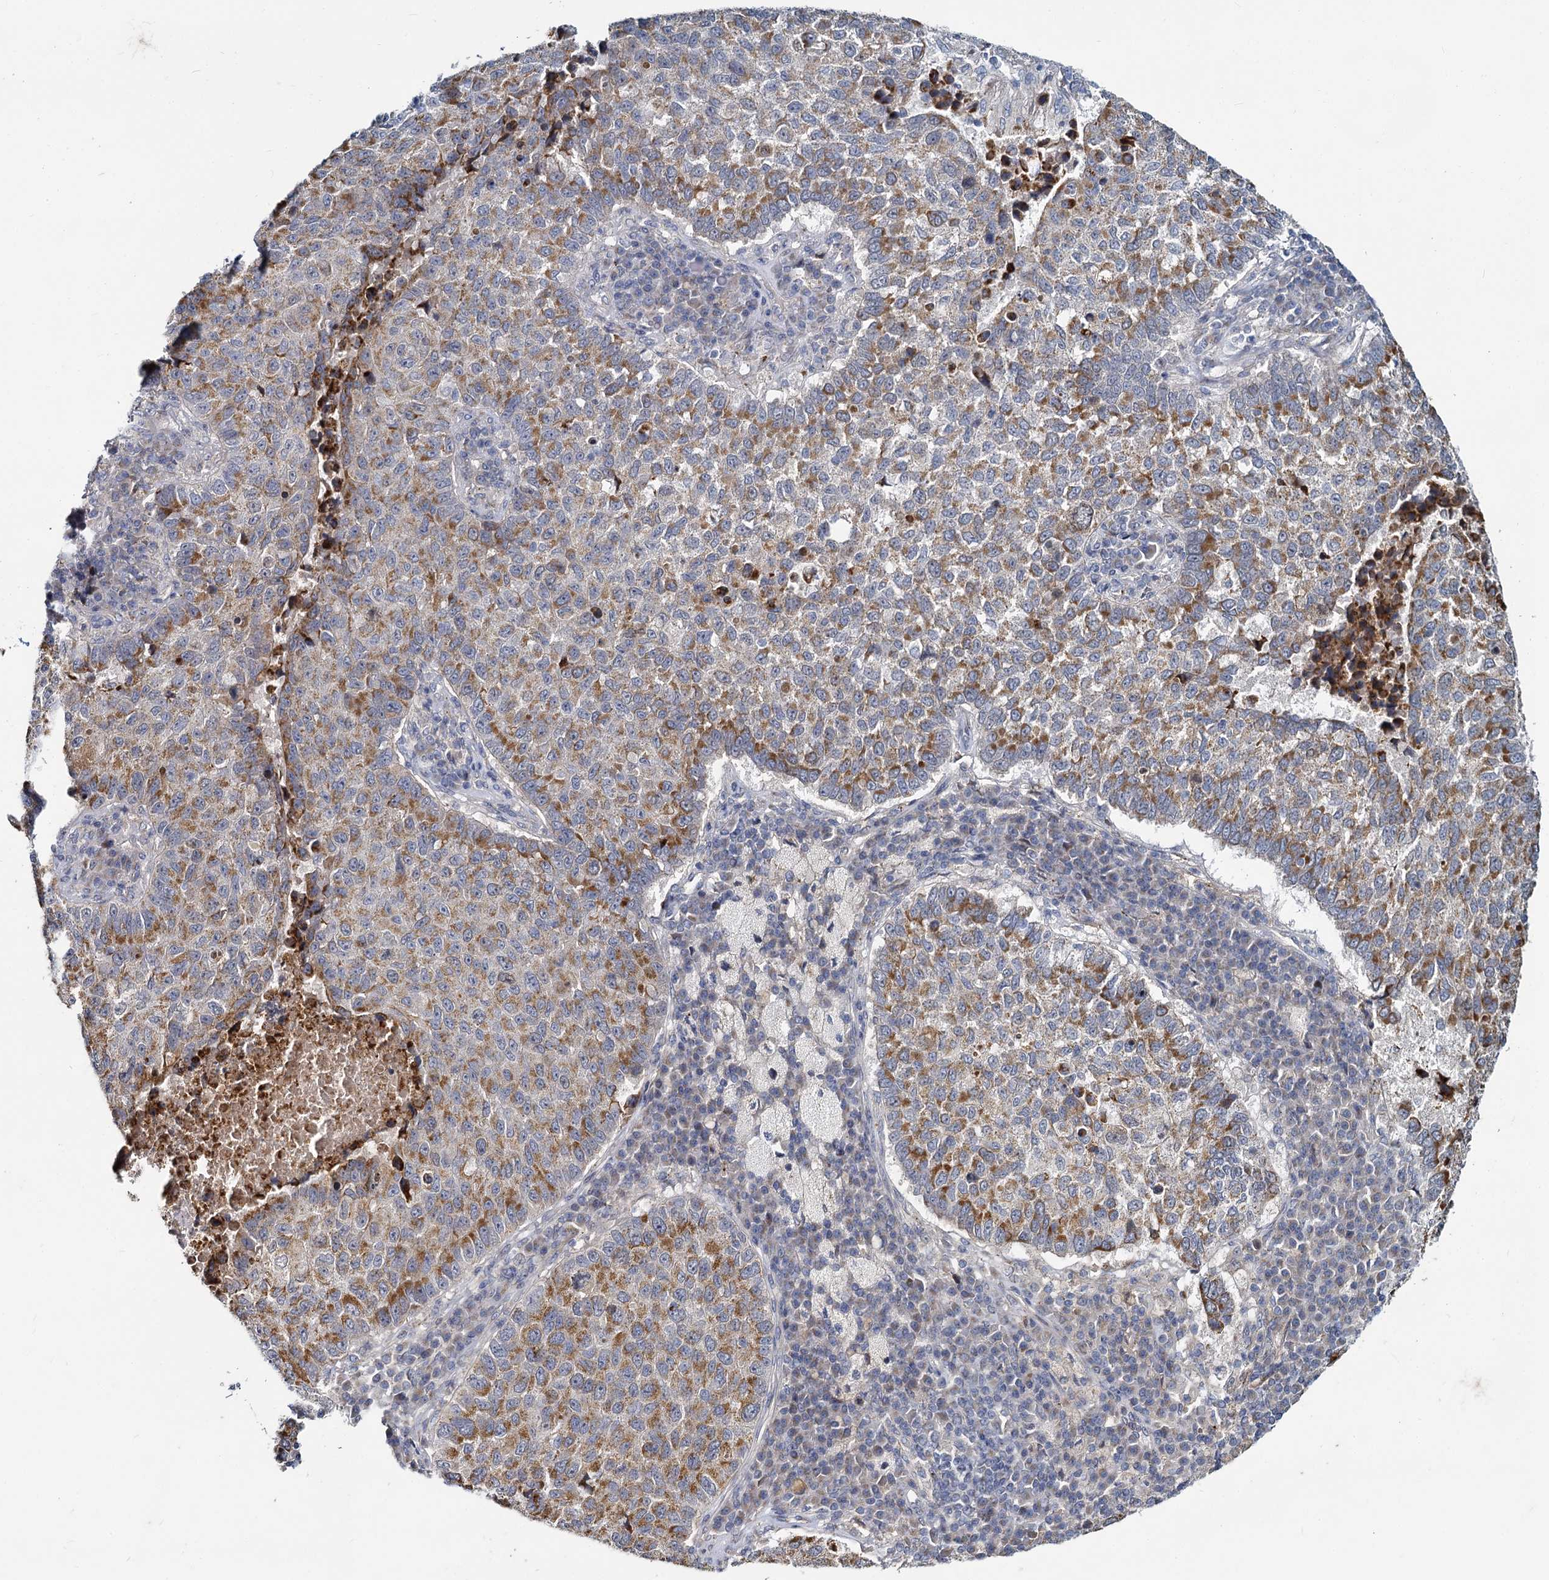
{"staining": {"intensity": "moderate", "quantity": ">75%", "location": "cytoplasmic/membranous"}, "tissue": "lung cancer", "cell_type": "Tumor cells", "image_type": "cancer", "snomed": [{"axis": "morphology", "description": "Squamous cell carcinoma, NOS"}, {"axis": "topography", "description": "Lung"}], "caption": "The immunohistochemical stain labels moderate cytoplasmic/membranous staining in tumor cells of squamous cell carcinoma (lung) tissue.", "gene": "DCUN1D2", "patient": {"sex": "male", "age": 73}}